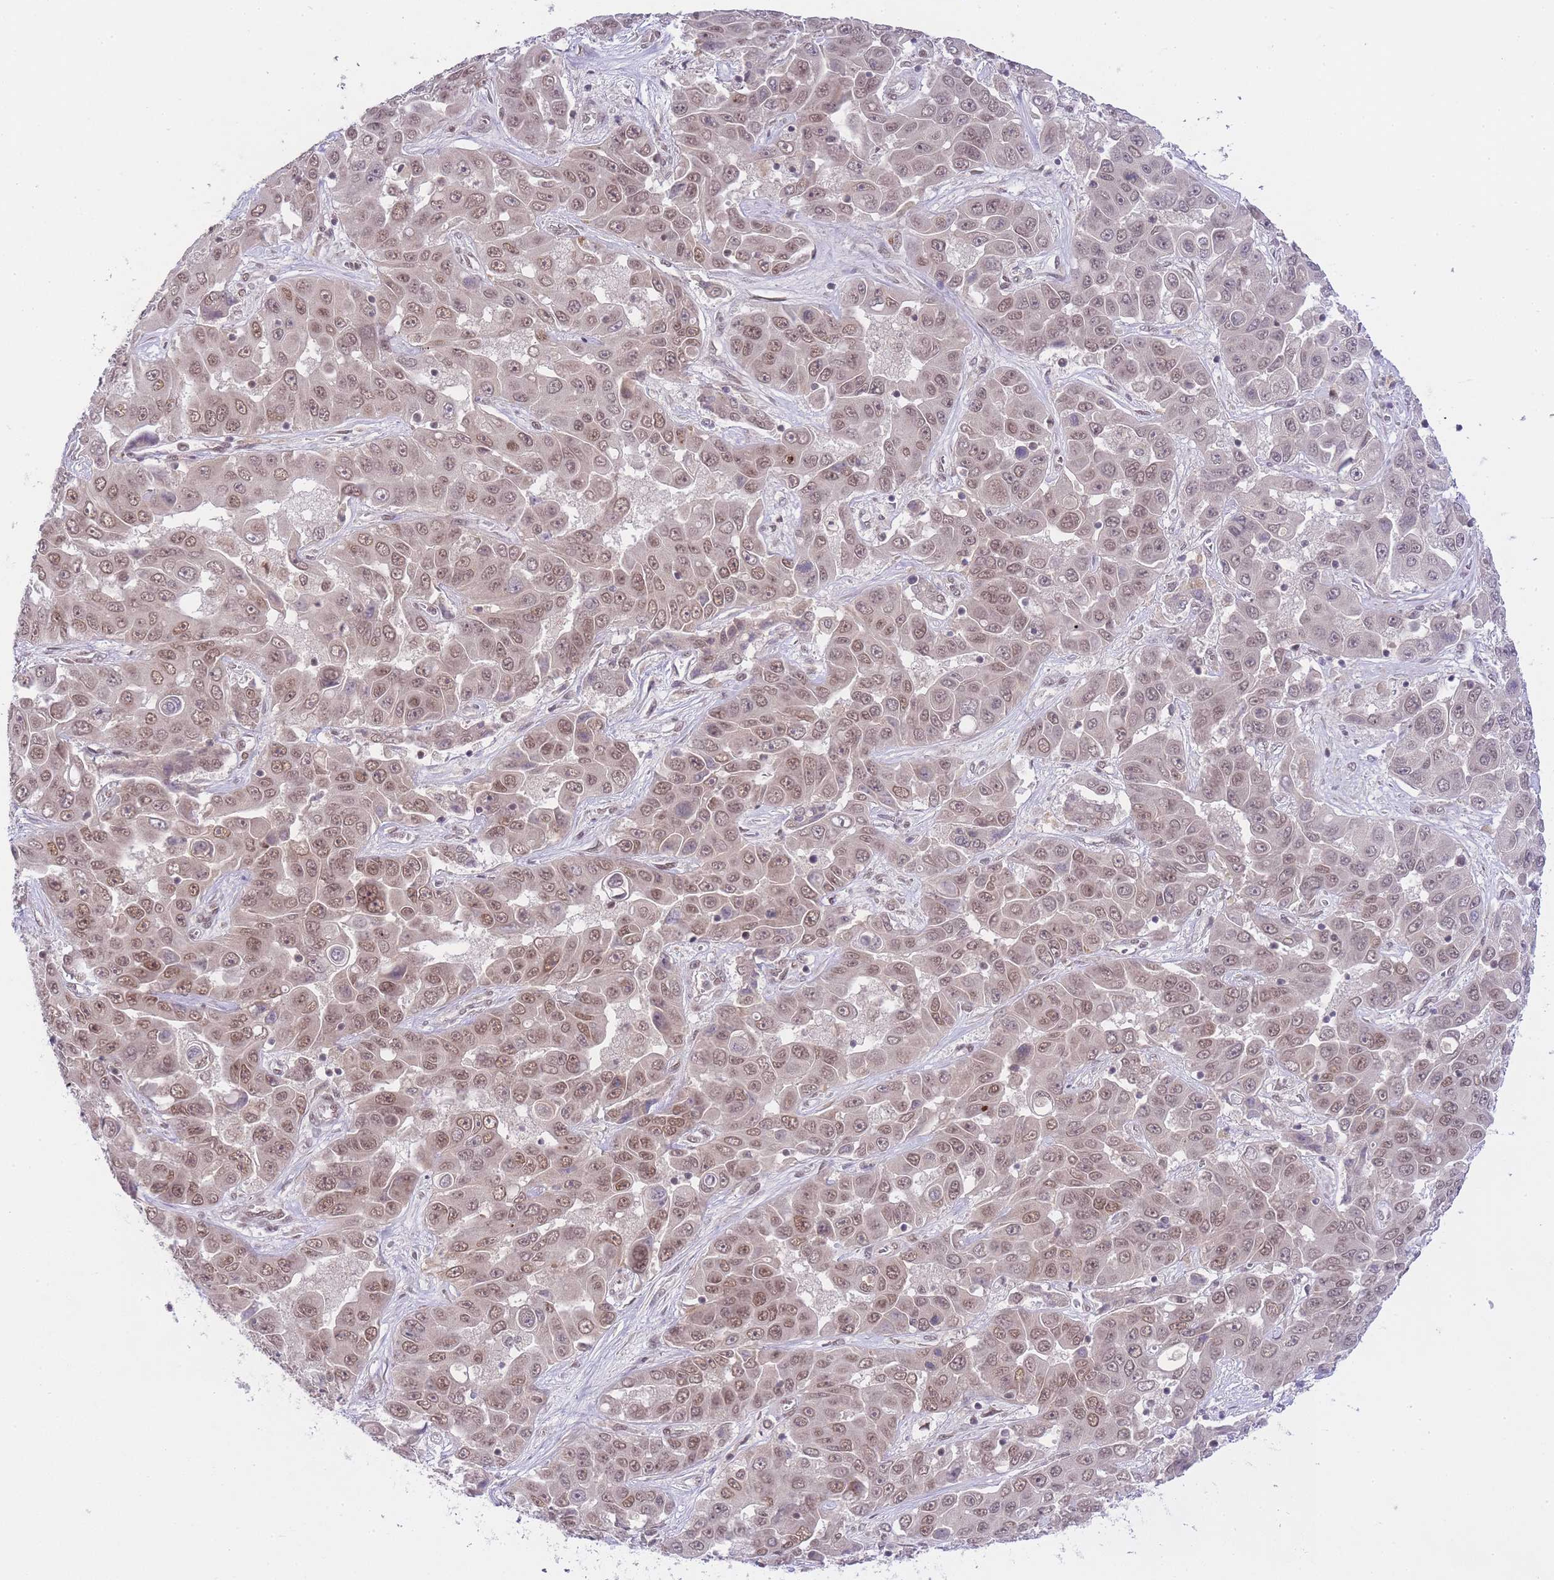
{"staining": {"intensity": "moderate", "quantity": ">75%", "location": "nuclear"}, "tissue": "liver cancer", "cell_type": "Tumor cells", "image_type": "cancer", "snomed": [{"axis": "morphology", "description": "Cholangiocarcinoma"}, {"axis": "topography", "description": "Liver"}], "caption": "IHC photomicrograph of liver cancer (cholangiocarcinoma) stained for a protein (brown), which exhibits medium levels of moderate nuclear expression in about >75% of tumor cells.", "gene": "TMED3", "patient": {"sex": "female", "age": 52}}